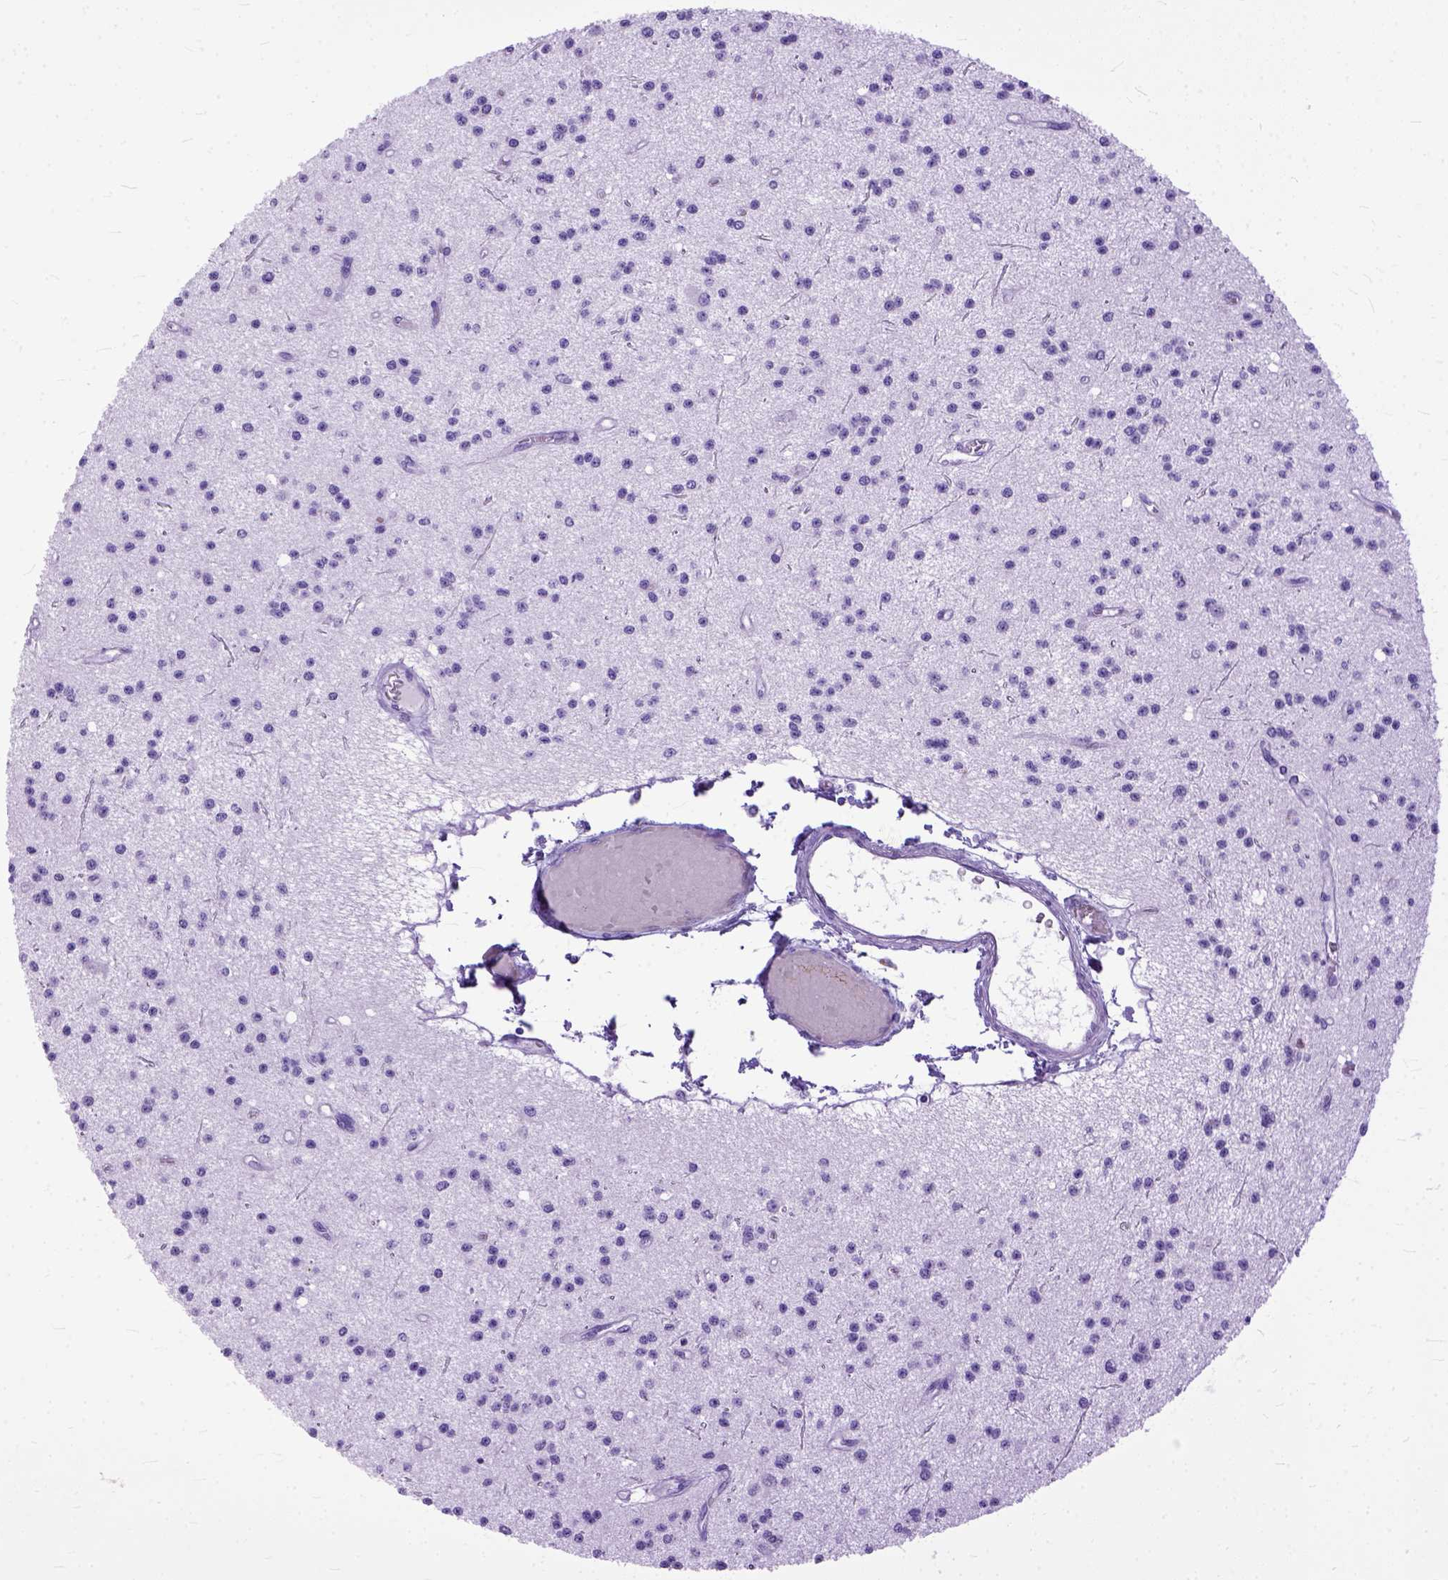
{"staining": {"intensity": "negative", "quantity": "none", "location": "none"}, "tissue": "glioma", "cell_type": "Tumor cells", "image_type": "cancer", "snomed": [{"axis": "morphology", "description": "Glioma, malignant, Low grade"}, {"axis": "topography", "description": "Brain"}], "caption": "There is no significant positivity in tumor cells of glioma.", "gene": "GNGT1", "patient": {"sex": "male", "age": 27}}